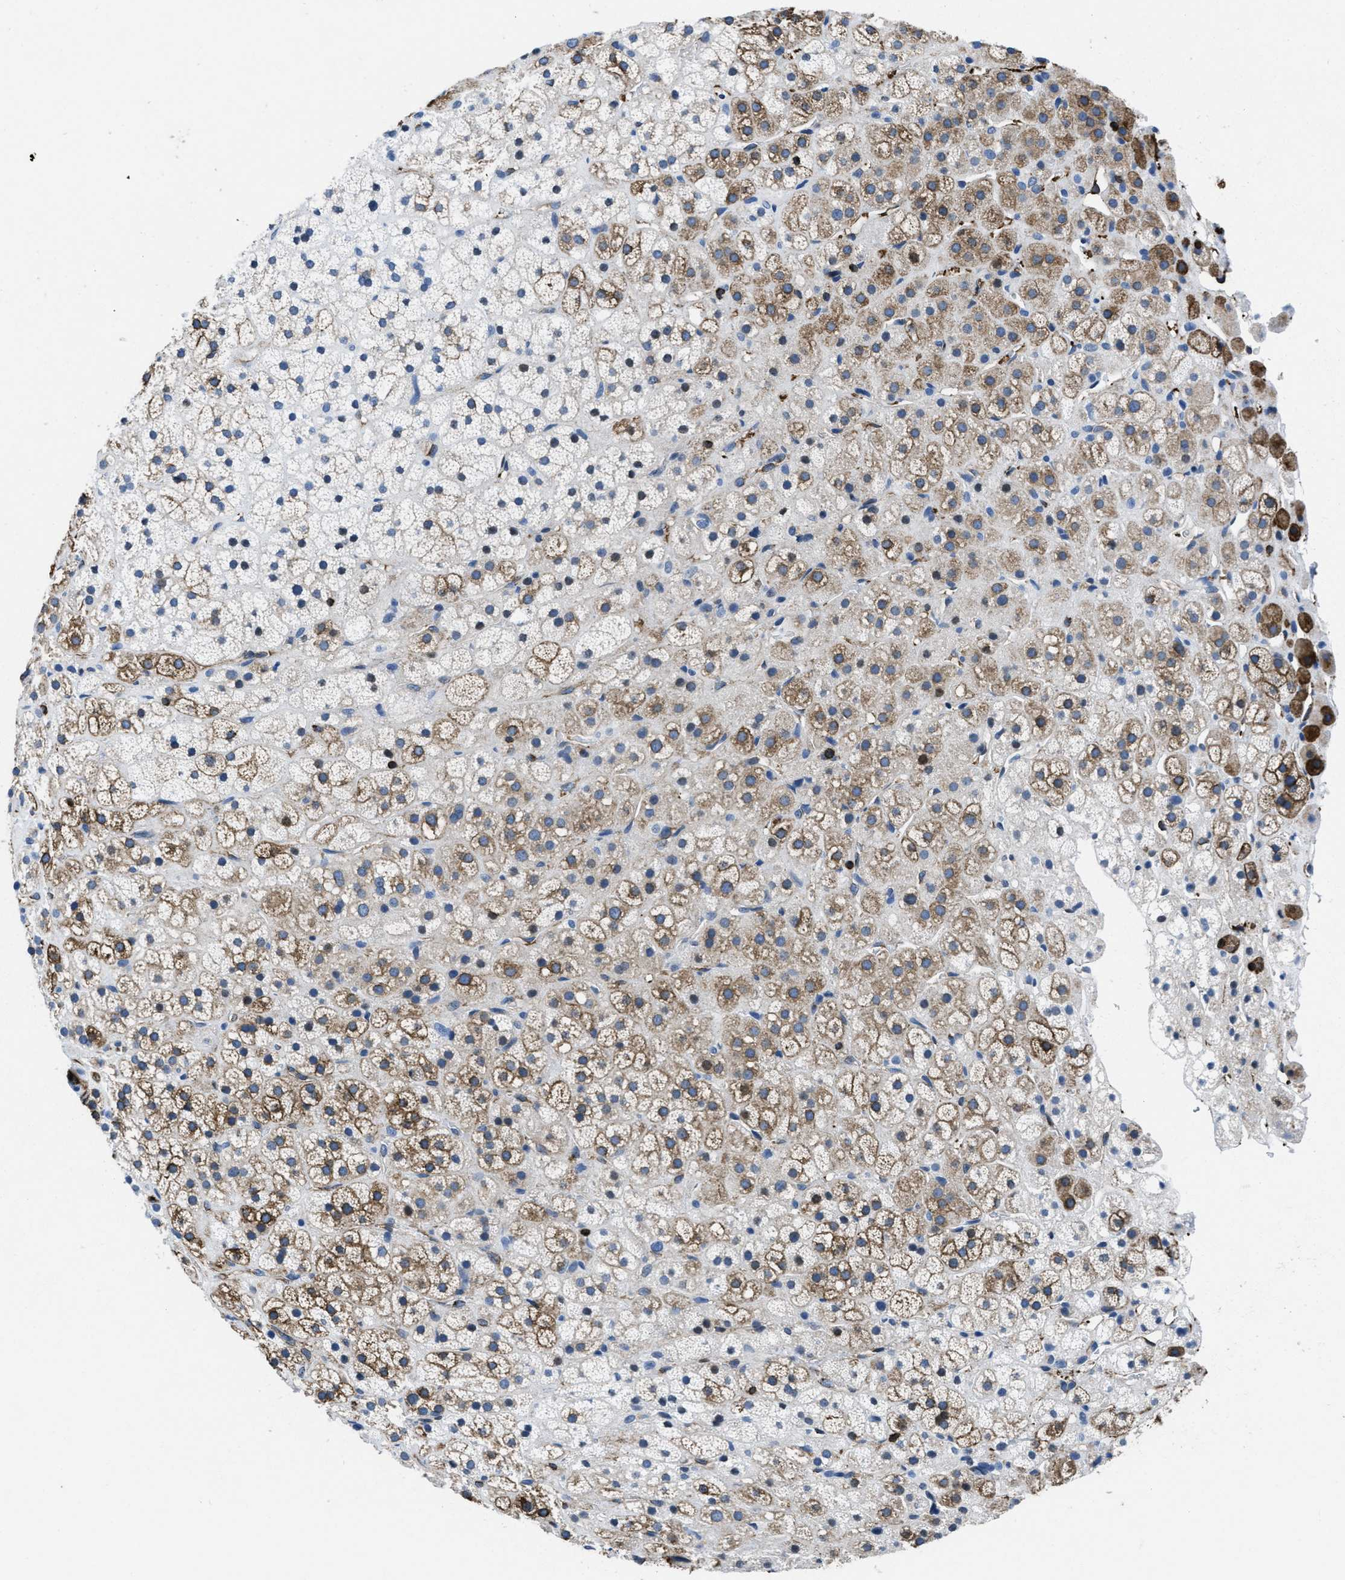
{"staining": {"intensity": "moderate", "quantity": "25%-75%", "location": "cytoplasmic/membranous"}, "tissue": "adrenal gland", "cell_type": "Glandular cells", "image_type": "normal", "snomed": [{"axis": "morphology", "description": "Normal tissue, NOS"}, {"axis": "topography", "description": "Adrenal gland"}], "caption": "Immunohistochemical staining of benign human adrenal gland displays 25%-75% levels of moderate cytoplasmic/membranous protein staining in approximately 25%-75% of glandular cells.", "gene": "ITGA3", "patient": {"sex": "male", "age": 56}}